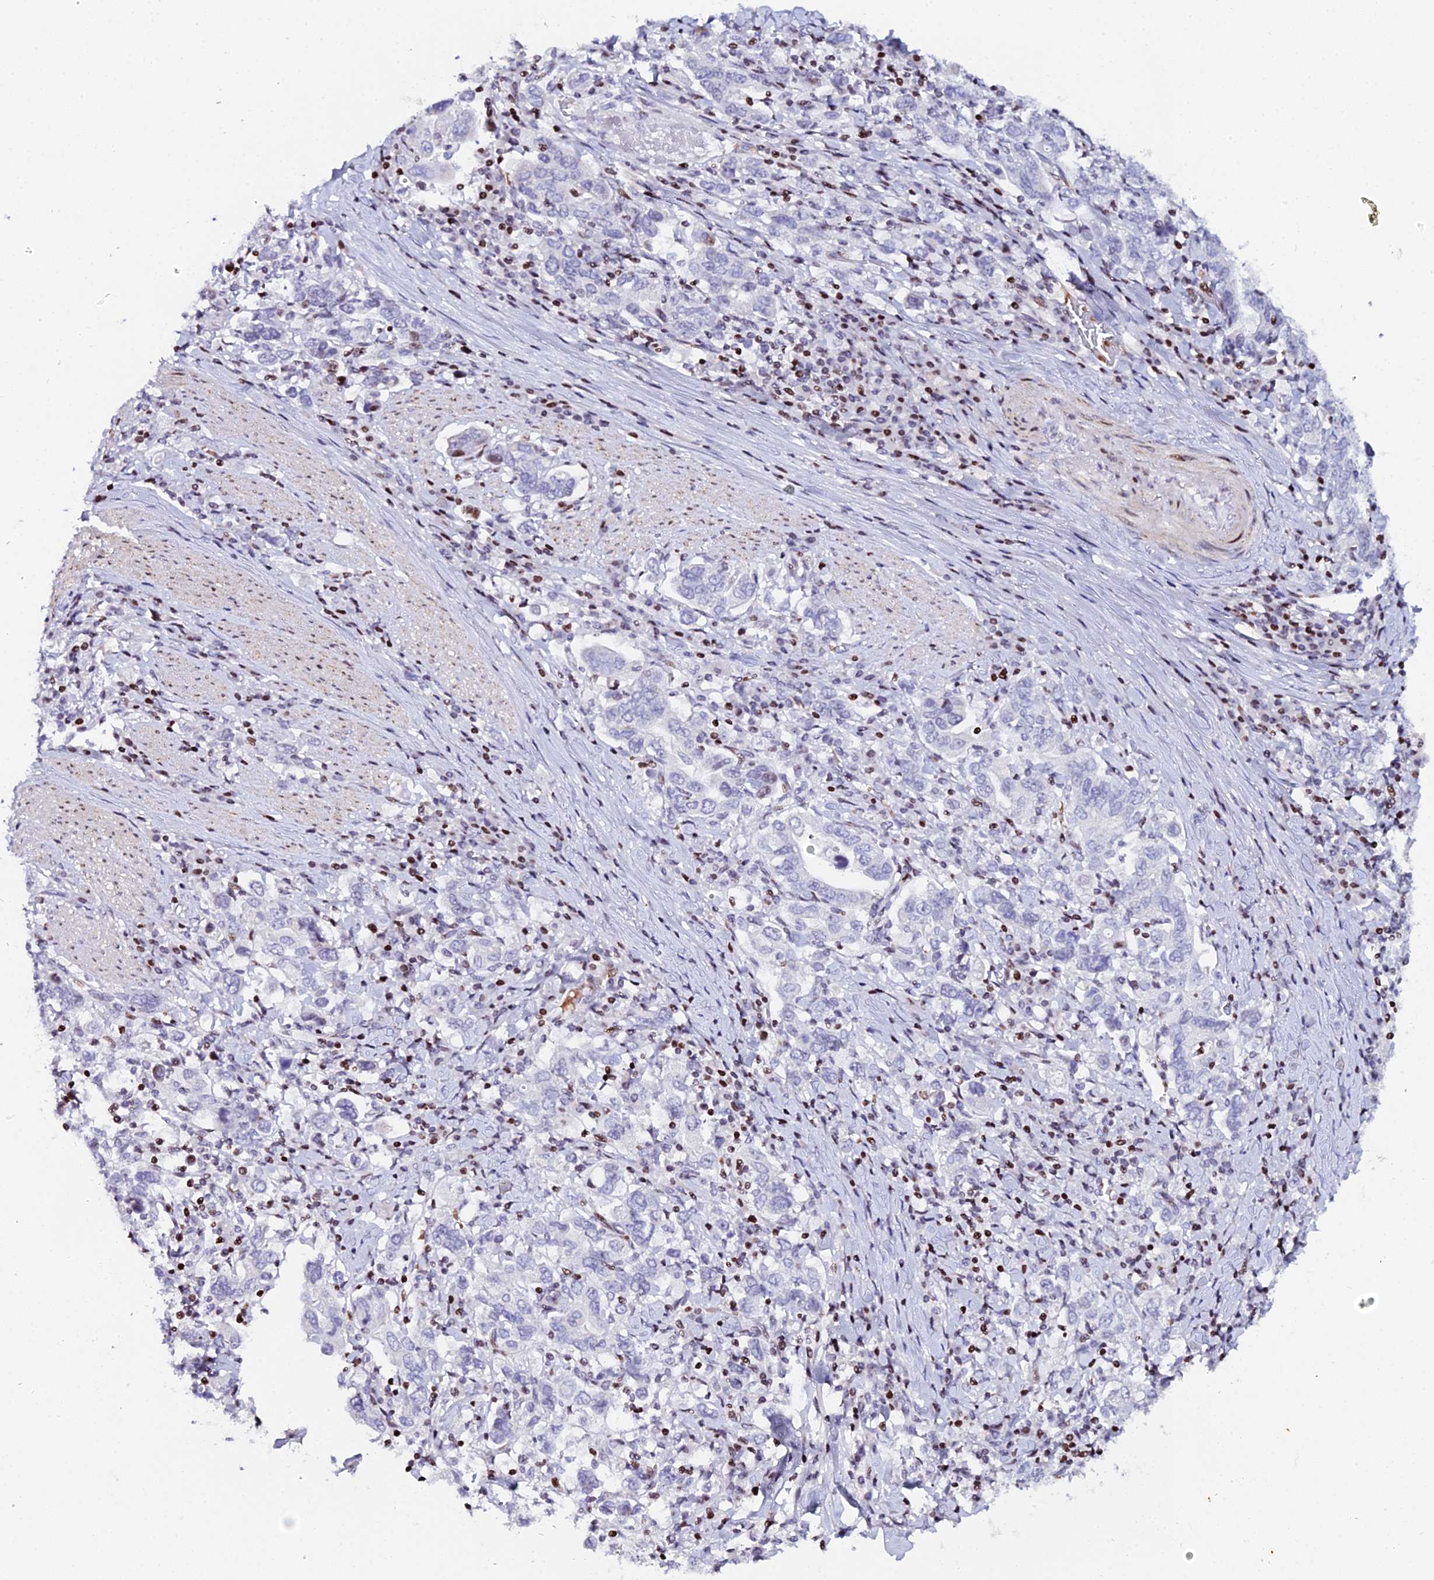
{"staining": {"intensity": "negative", "quantity": "none", "location": "none"}, "tissue": "stomach cancer", "cell_type": "Tumor cells", "image_type": "cancer", "snomed": [{"axis": "morphology", "description": "Adenocarcinoma, NOS"}, {"axis": "topography", "description": "Stomach, upper"}], "caption": "Immunohistochemistry photomicrograph of stomach cancer (adenocarcinoma) stained for a protein (brown), which shows no expression in tumor cells.", "gene": "MYNN", "patient": {"sex": "male", "age": 62}}